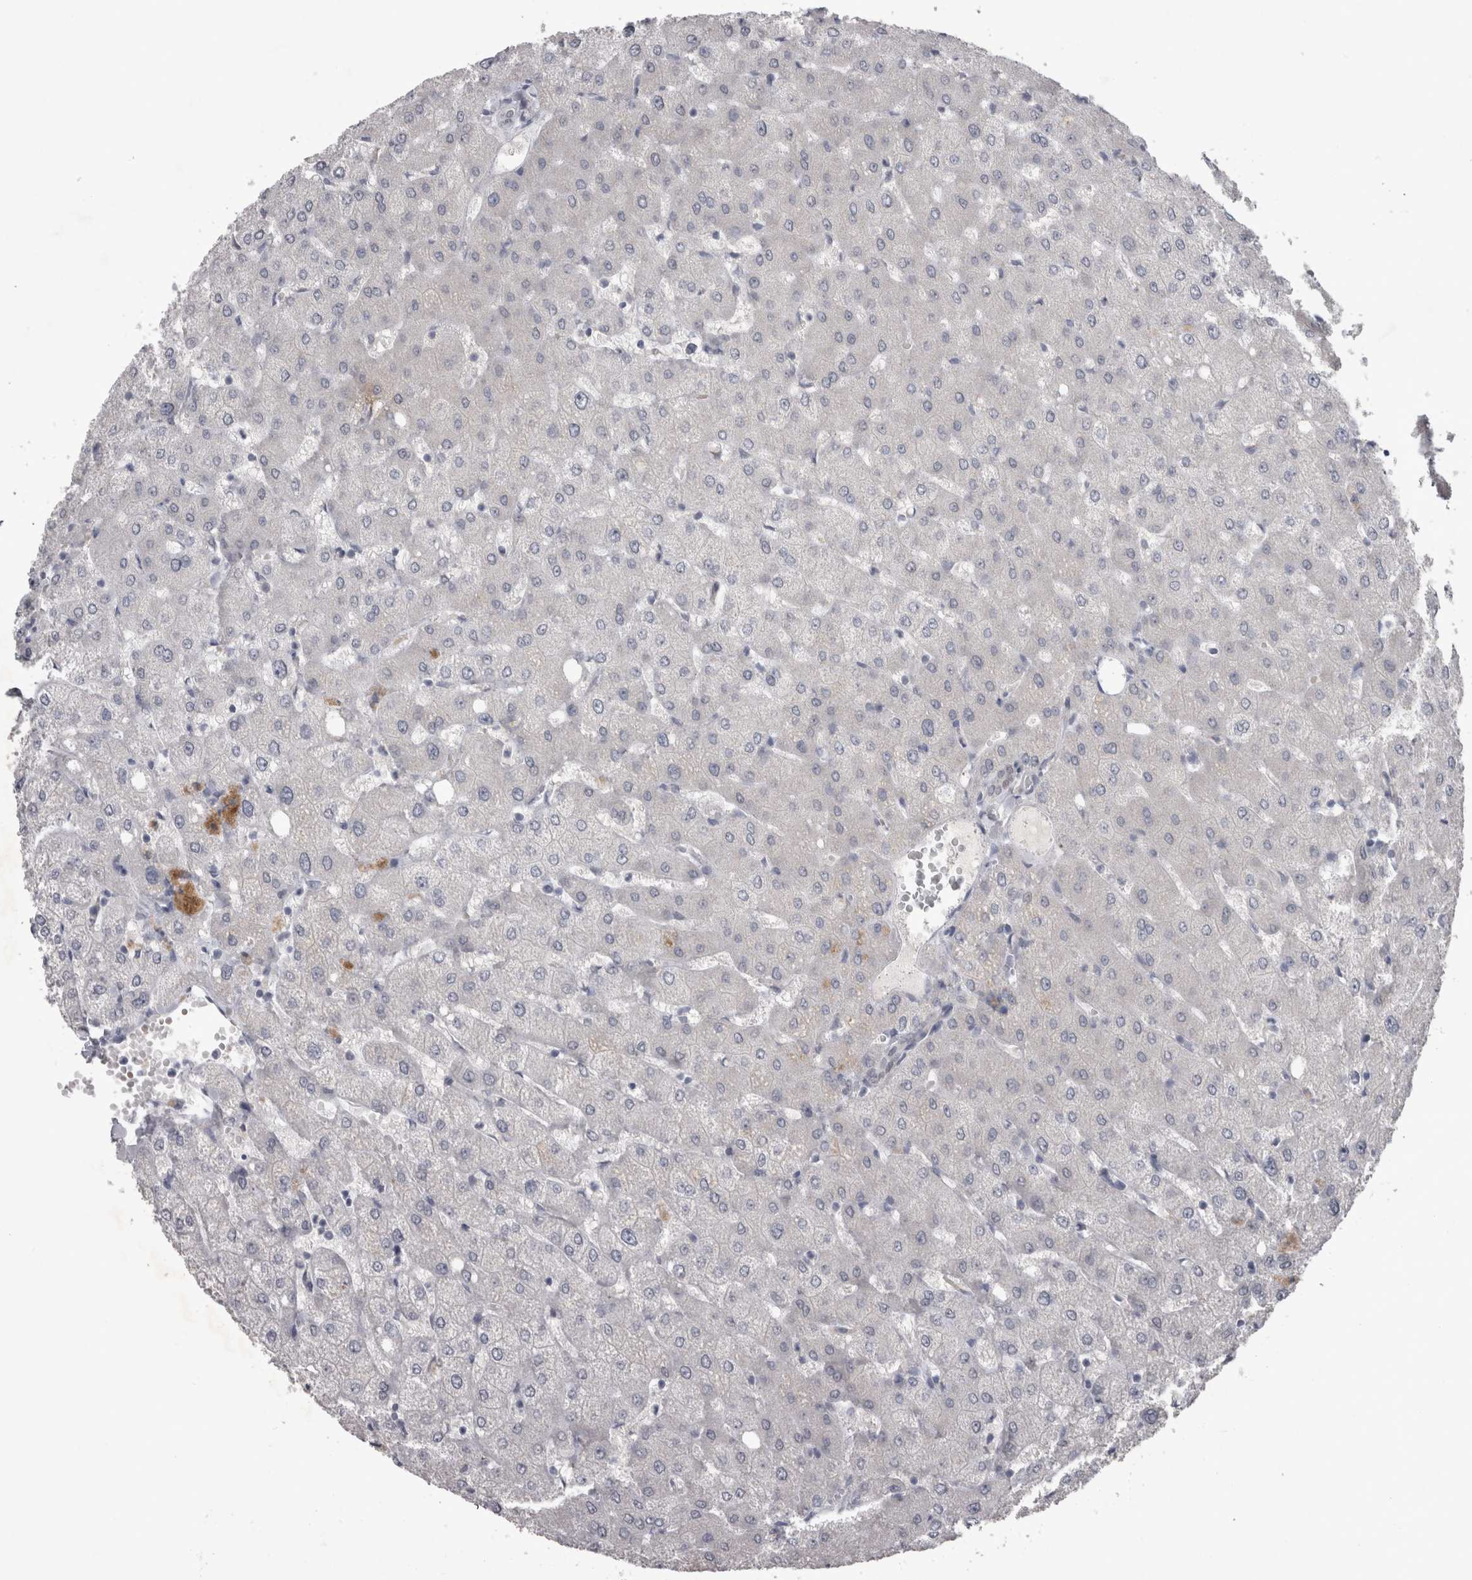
{"staining": {"intensity": "negative", "quantity": "none", "location": "none"}, "tissue": "liver", "cell_type": "Cholangiocytes", "image_type": "normal", "snomed": [{"axis": "morphology", "description": "Normal tissue, NOS"}, {"axis": "topography", "description": "Liver"}], "caption": "Immunohistochemical staining of unremarkable human liver displays no significant staining in cholangiocytes.", "gene": "PDX1", "patient": {"sex": "female", "age": 54}}